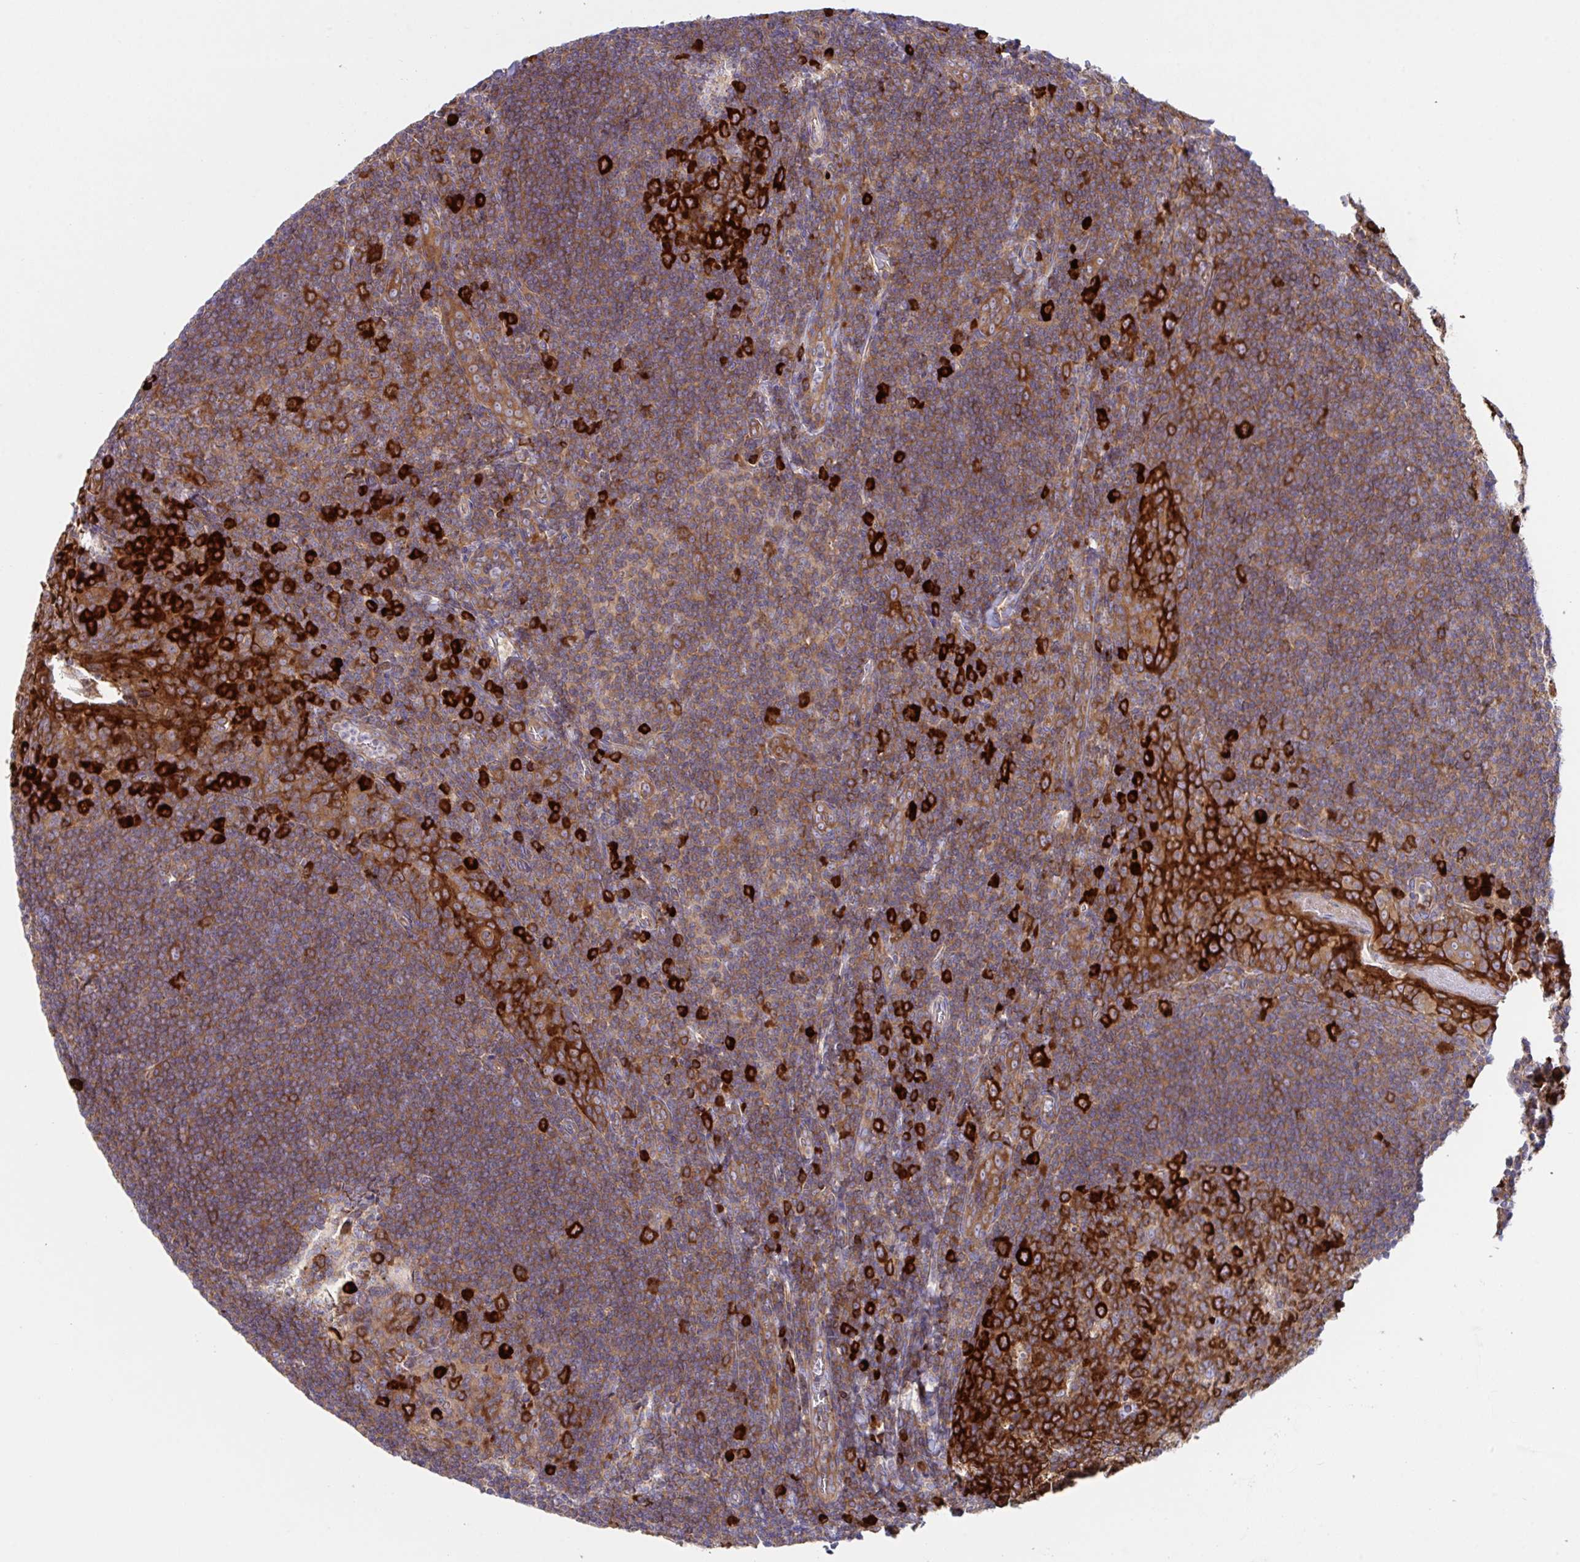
{"staining": {"intensity": "strong", "quantity": "25%-75%", "location": "cytoplasmic/membranous"}, "tissue": "tonsil", "cell_type": "Germinal center cells", "image_type": "normal", "snomed": [{"axis": "morphology", "description": "Normal tissue, NOS"}, {"axis": "topography", "description": "Tonsil"}], "caption": "This photomicrograph displays IHC staining of unremarkable human tonsil, with high strong cytoplasmic/membranous staining in approximately 25%-75% of germinal center cells.", "gene": "YARS2", "patient": {"sex": "male", "age": 27}}